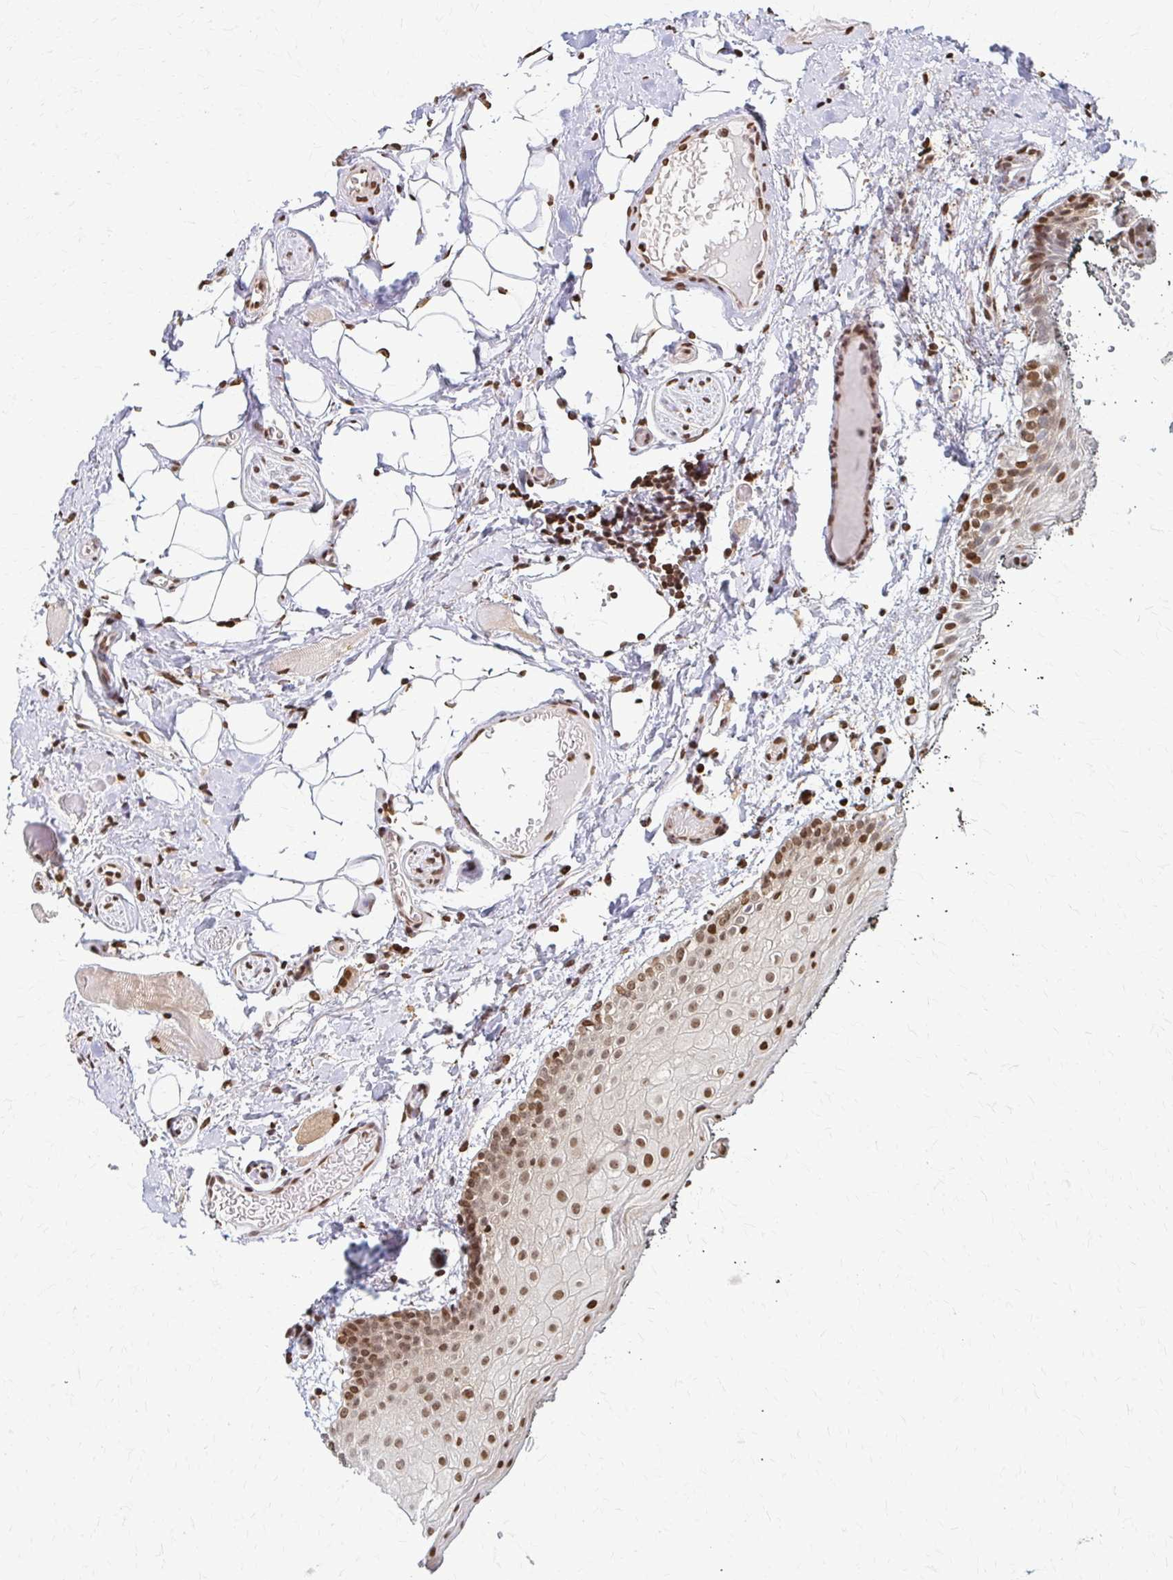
{"staining": {"intensity": "moderate", "quantity": ">75%", "location": "nuclear"}, "tissue": "oral mucosa", "cell_type": "Squamous epithelial cells", "image_type": "normal", "snomed": [{"axis": "morphology", "description": "Normal tissue, NOS"}, {"axis": "morphology", "description": "Squamous cell carcinoma, NOS"}, {"axis": "topography", "description": "Oral tissue"}, {"axis": "topography", "description": "Head-Neck"}], "caption": "The immunohistochemical stain shows moderate nuclear positivity in squamous epithelial cells of unremarkable oral mucosa.", "gene": "PSMD7", "patient": {"sex": "male", "age": 58}}